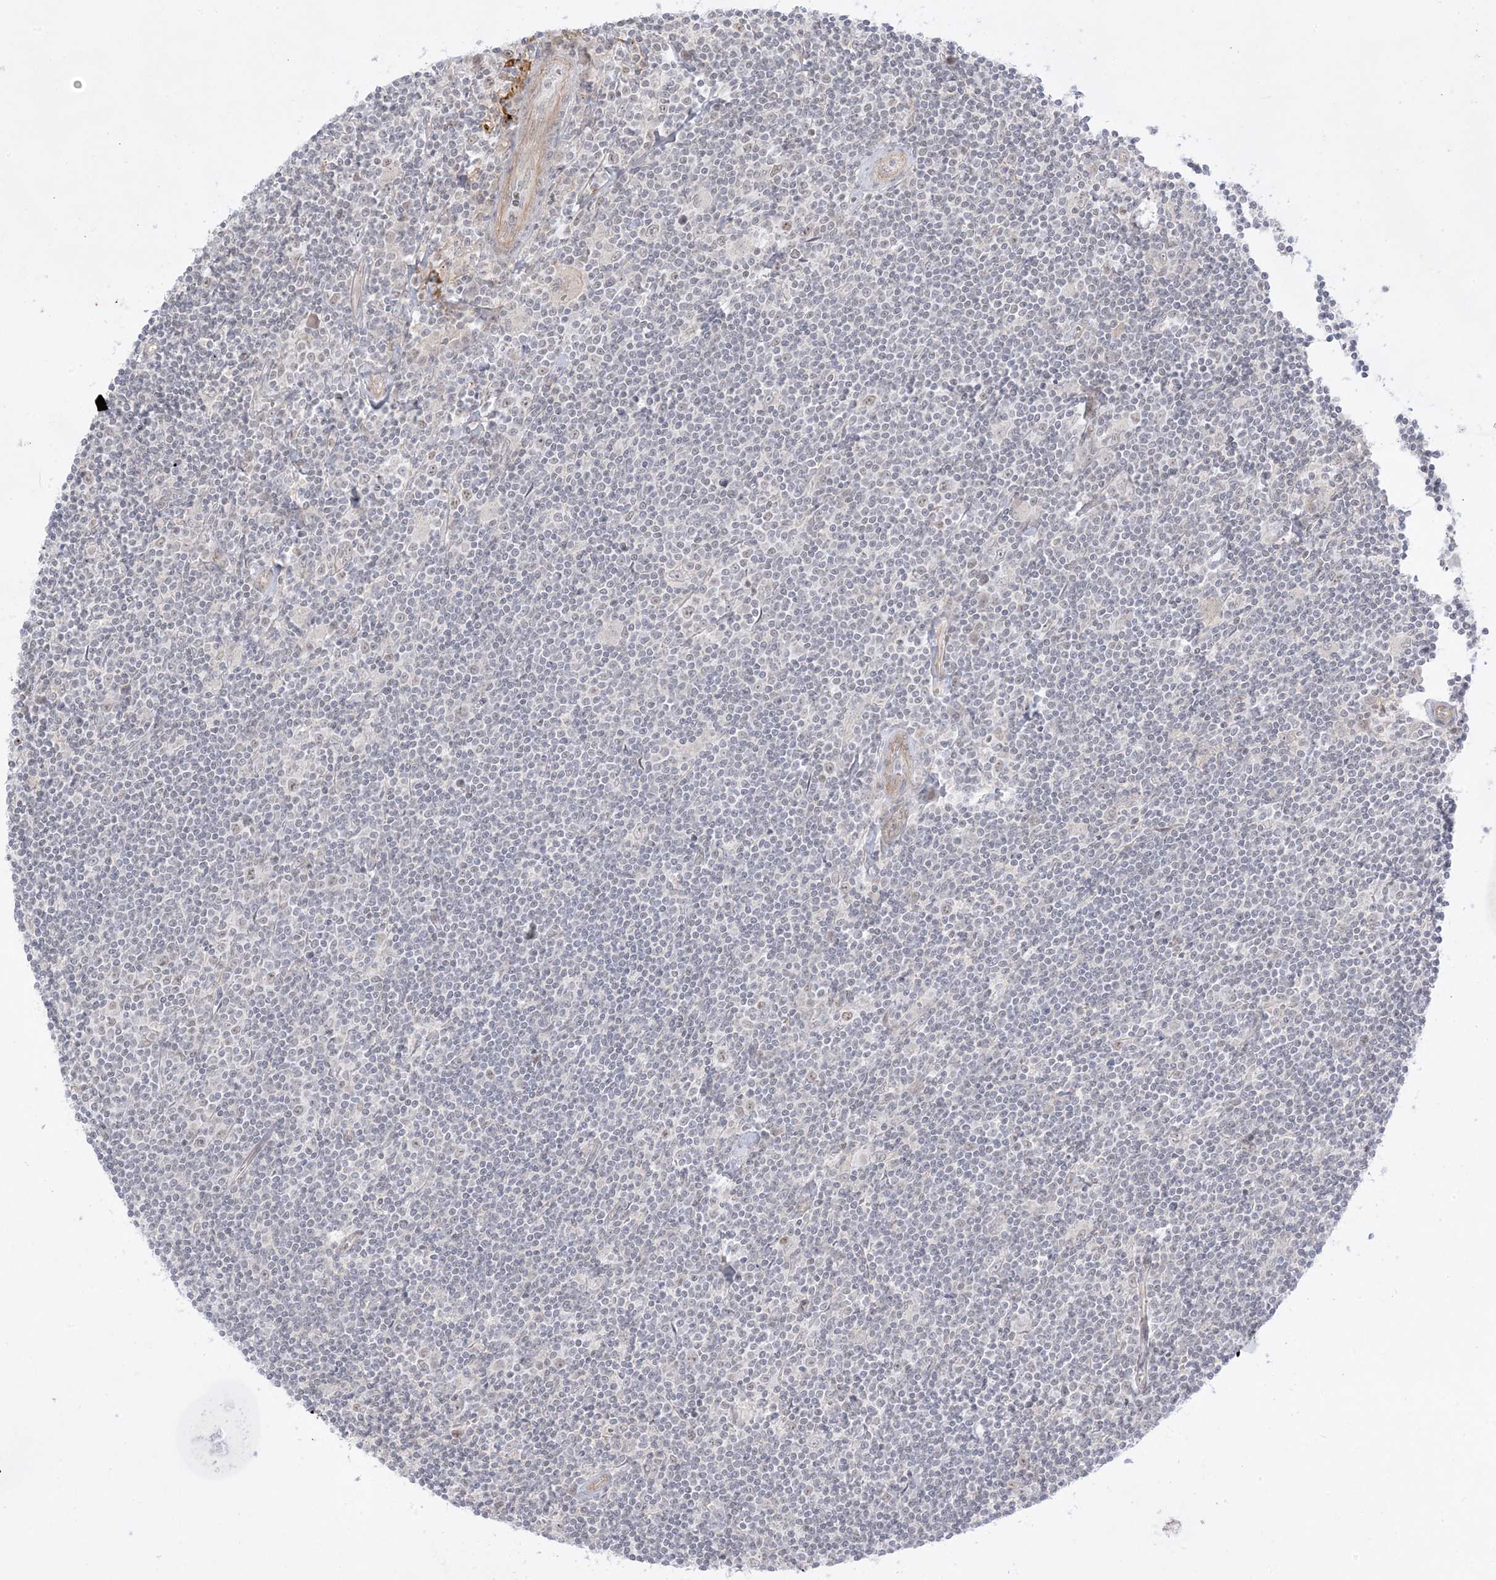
{"staining": {"intensity": "negative", "quantity": "none", "location": "none"}, "tissue": "lymphoma", "cell_type": "Tumor cells", "image_type": "cancer", "snomed": [{"axis": "morphology", "description": "Malignant lymphoma, non-Hodgkin's type, Low grade"}, {"axis": "topography", "description": "Spleen"}], "caption": "Tumor cells show no significant staining in lymphoma.", "gene": "PTK6", "patient": {"sex": "male", "age": 76}}